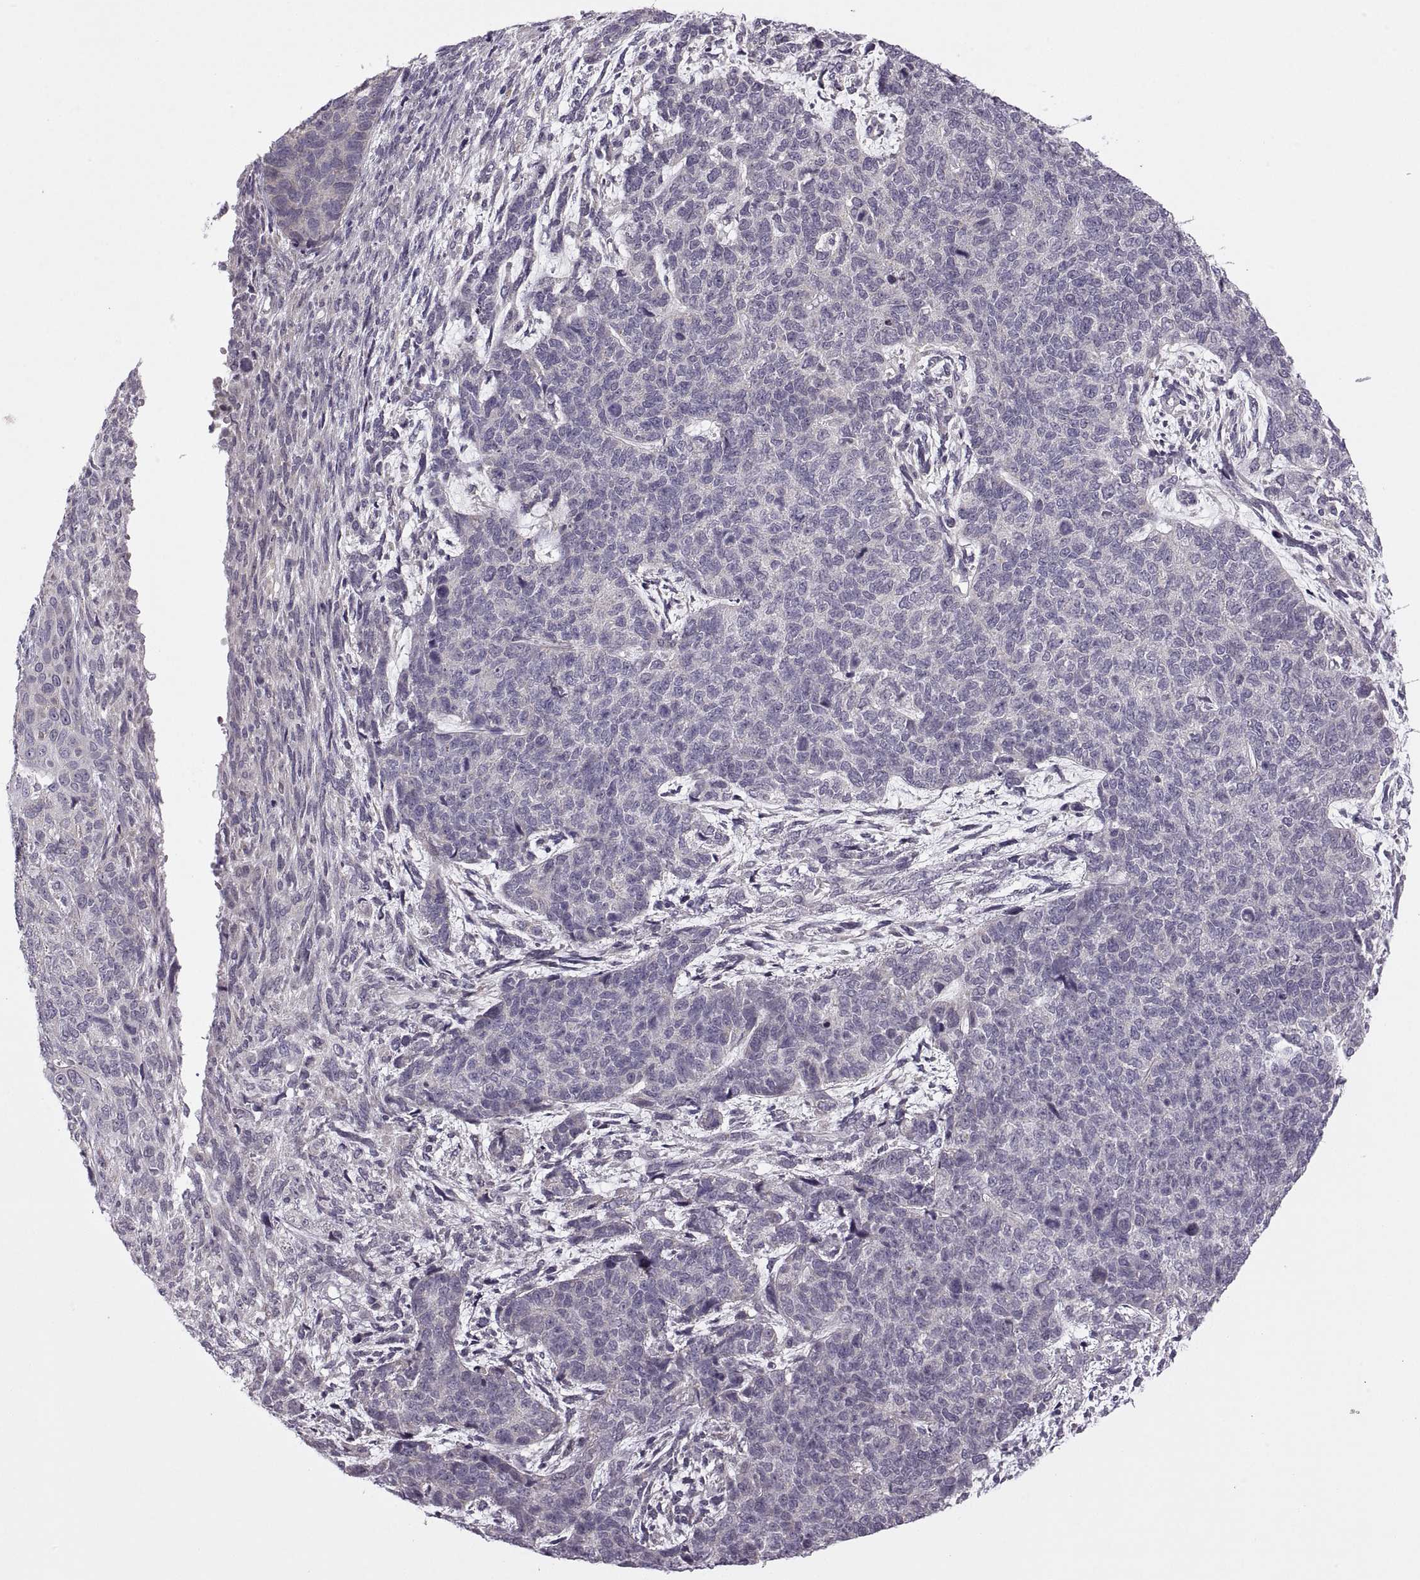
{"staining": {"intensity": "negative", "quantity": "none", "location": "none"}, "tissue": "cervical cancer", "cell_type": "Tumor cells", "image_type": "cancer", "snomed": [{"axis": "morphology", "description": "Squamous cell carcinoma, NOS"}, {"axis": "topography", "description": "Cervix"}], "caption": "There is no significant positivity in tumor cells of cervical cancer.", "gene": "RIPK4", "patient": {"sex": "female", "age": 63}}